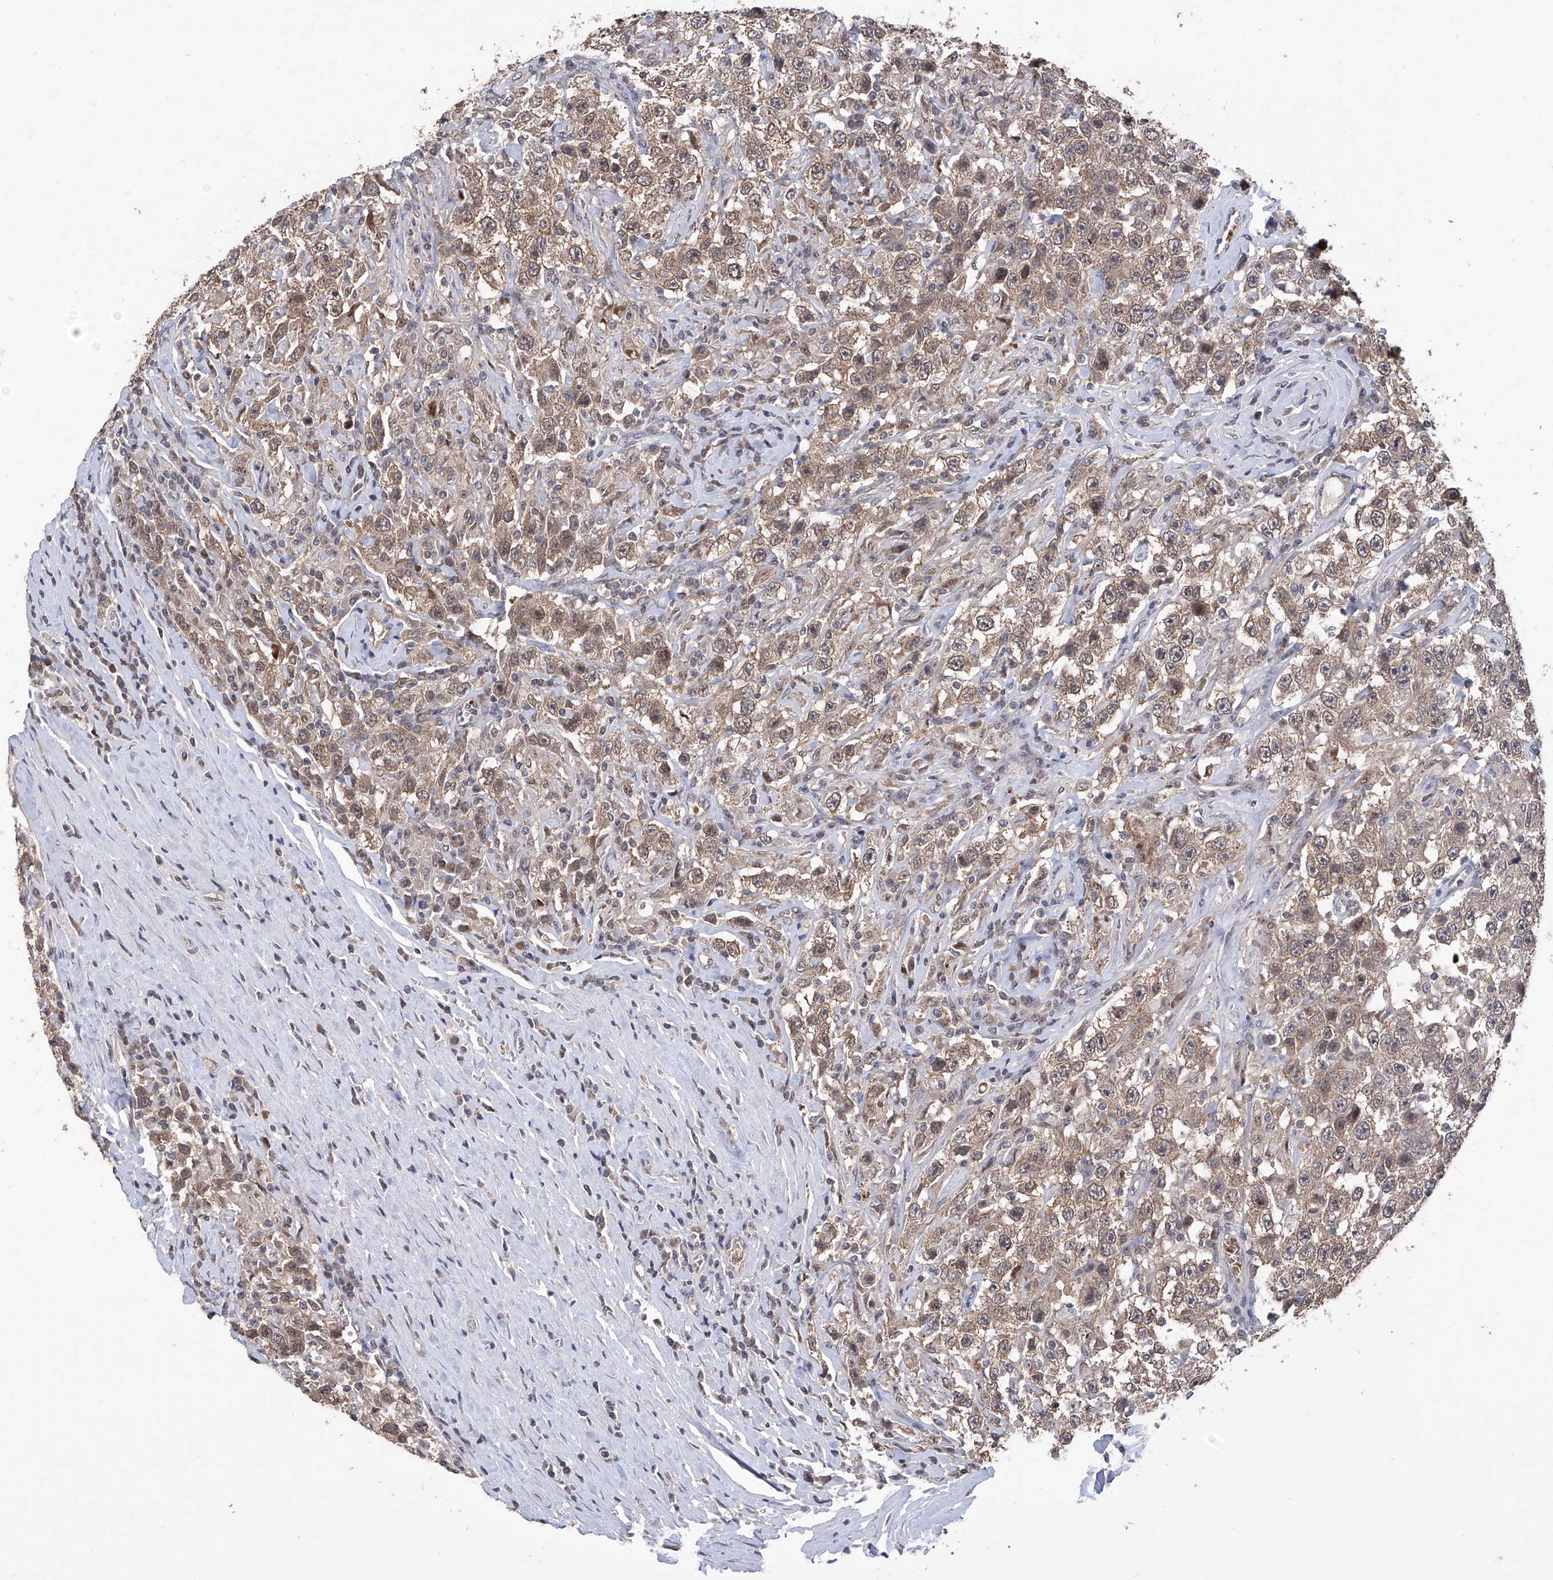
{"staining": {"intensity": "moderate", "quantity": ">75%", "location": "cytoplasmic/membranous"}, "tissue": "testis cancer", "cell_type": "Tumor cells", "image_type": "cancer", "snomed": [{"axis": "morphology", "description": "Seminoma, NOS"}, {"axis": "topography", "description": "Testis"}], "caption": "Immunohistochemistry (IHC) of testis cancer exhibits medium levels of moderate cytoplasmic/membranous positivity in about >75% of tumor cells.", "gene": "LYSMD4", "patient": {"sex": "male", "age": 41}}